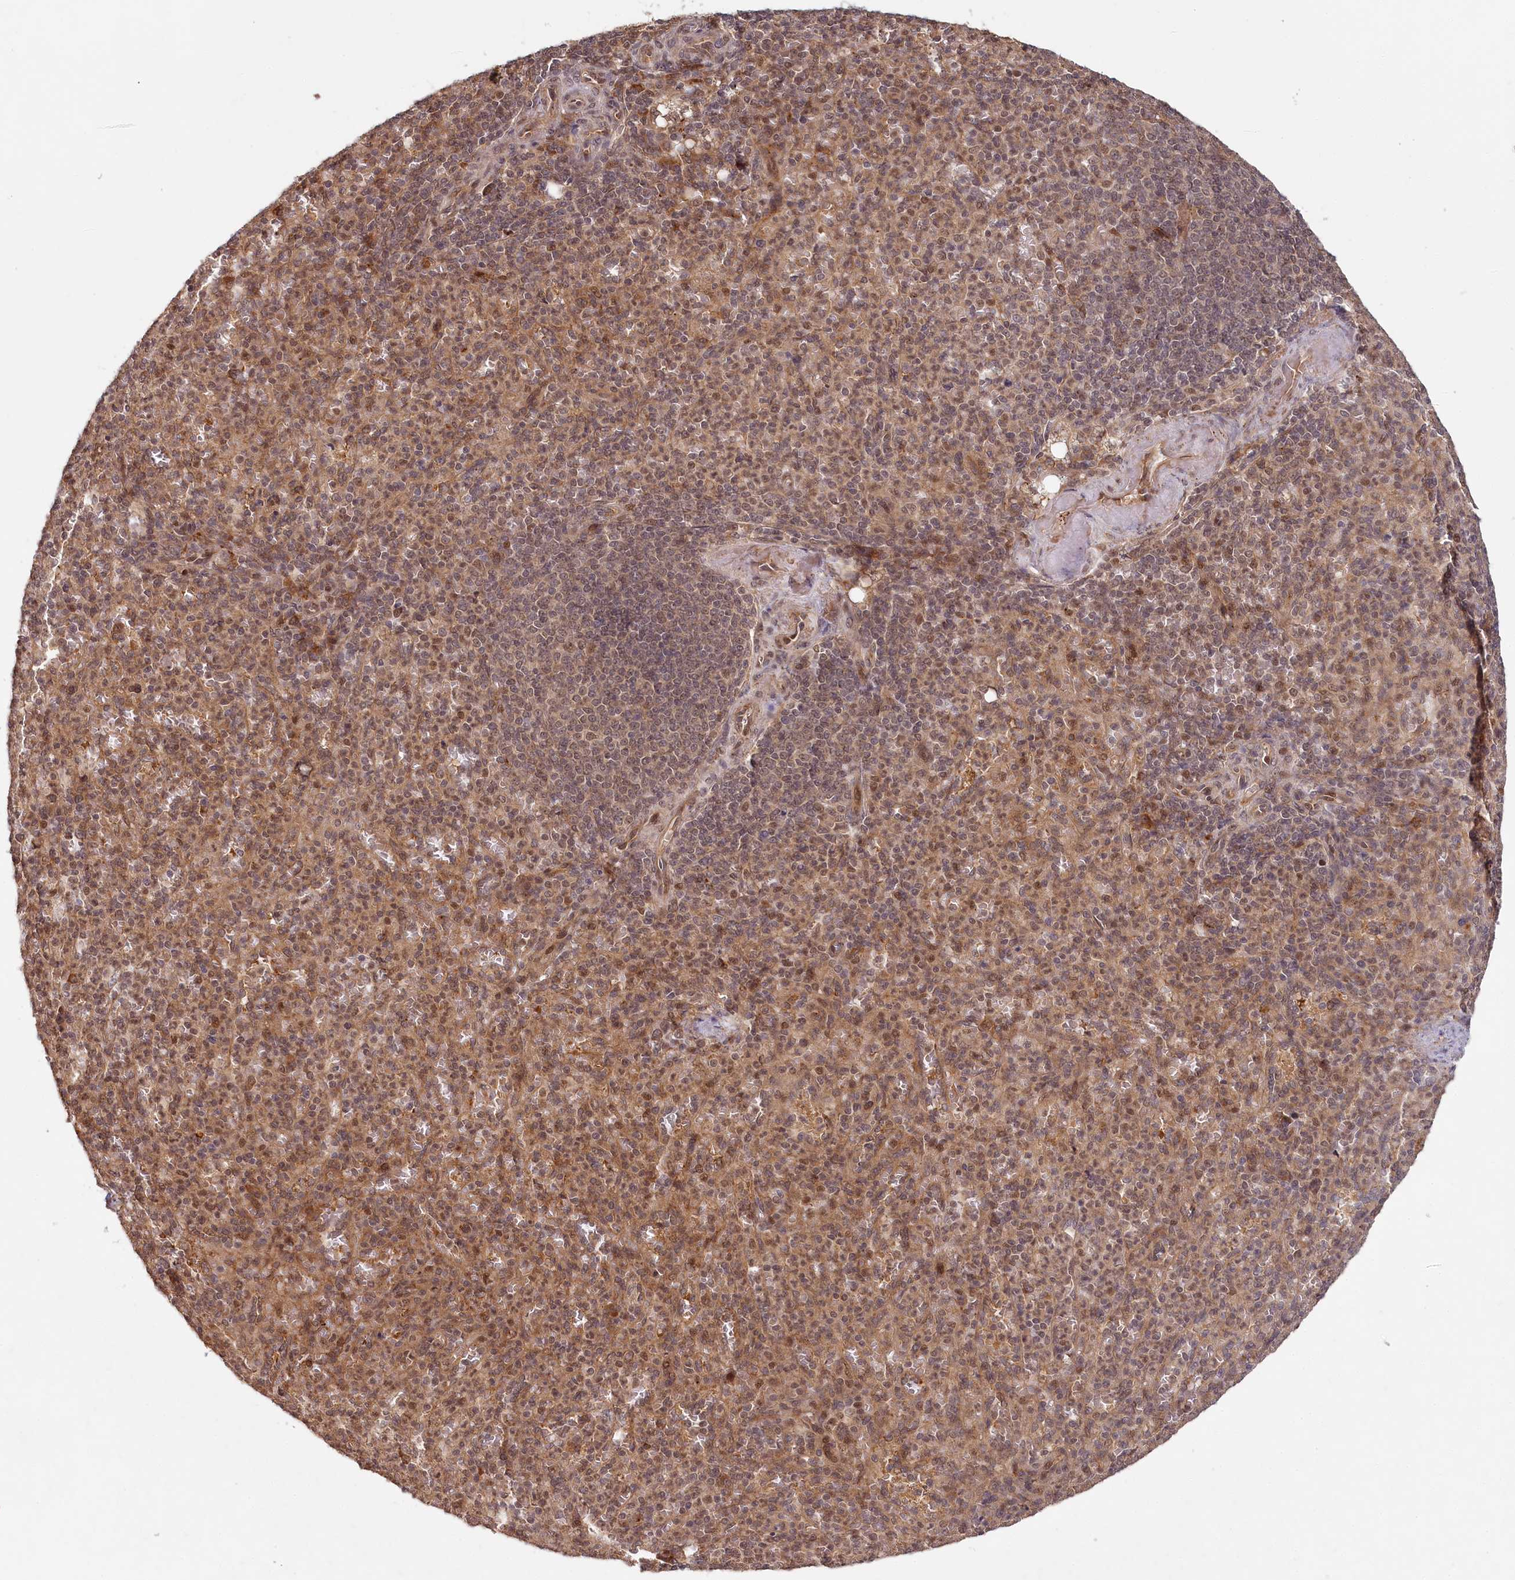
{"staining": {"intensity": "moderate", "quantity": ">75%", "location": "nuclear"}, "tissue": "spleen", "cell_type": "Cells in red pulp", "image_type": "normal", "snomed": [{"axis": "morphology", "description": "Normal tissue, NOS"}, {"axis": "topography", "description": "Spleen"}], "caption": "Protein expression analysis of benign spleen exhibits moderate nuclear positivity in about >75% of cells in red pulp.", "gene": "WAPL", "patient": {"sex": "female", "age": 74}}